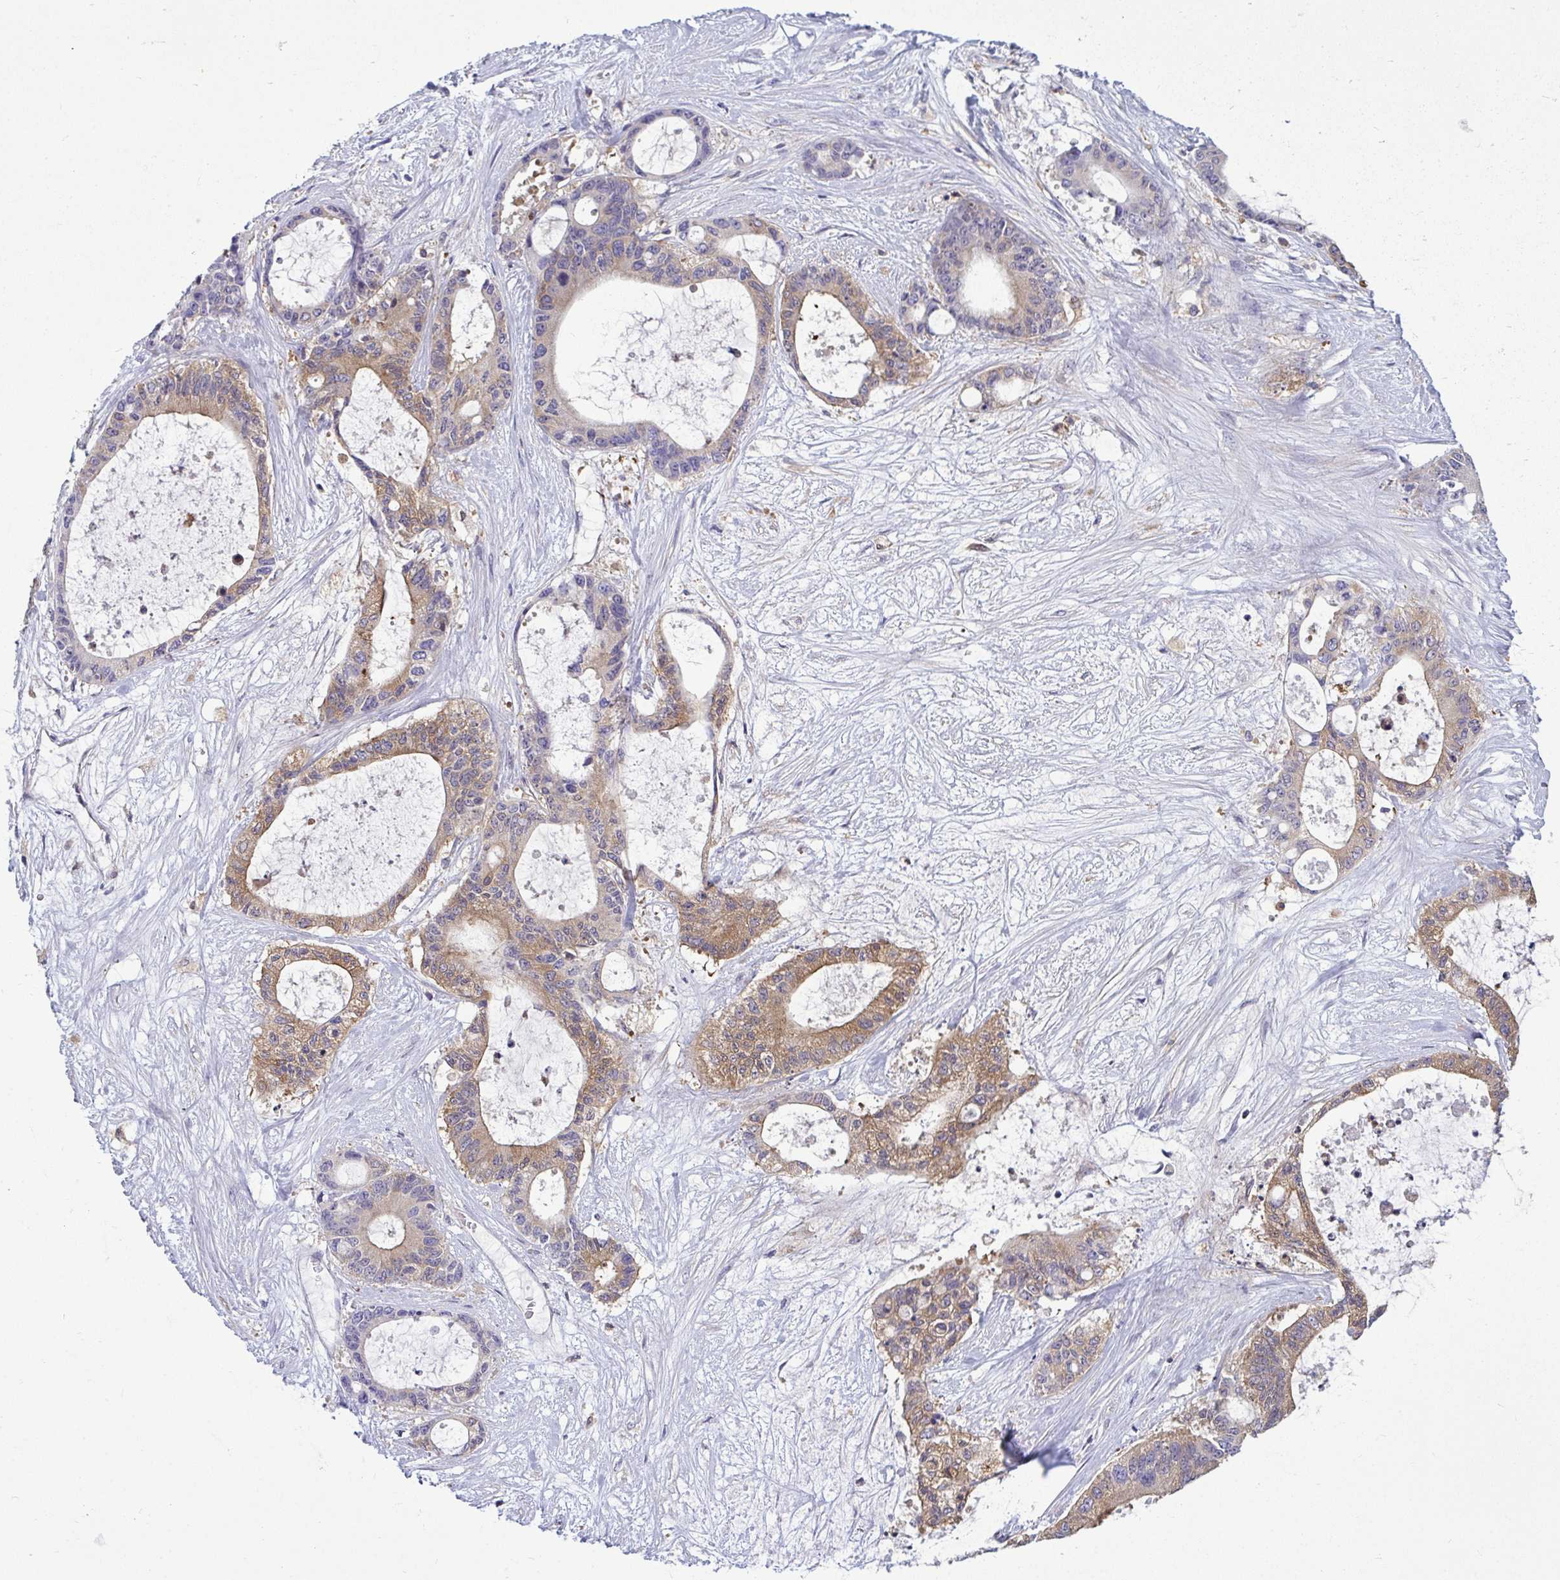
{"staining": {"intensity": "moderate", "quantity": ">75%", "location": "cytoplasmic/membranous"}, "tissue": "liver cancer", "cell_type": "Tumor cells", "image_type": "cancer", "snomed": [{"axis": "morphology", "description": "Normal tissue, NOS"}, {"axis": "morphology", "description": "Cholangiocarcinoma"}, {"axis": "topography", "description": "Liver"}, {"axis": "topography", "description": "Peripheral nerve tissue"}], "caption": "IHC photomicrograph of liver cholangiocarcinoma stained for a protein (brown), which displays medium levels of moderate cytoplasmic/membranous staining in approximately >75% of tumor cells.", "gene": "SLC30A6", "patient": {"sex": "female", "age": 73}}